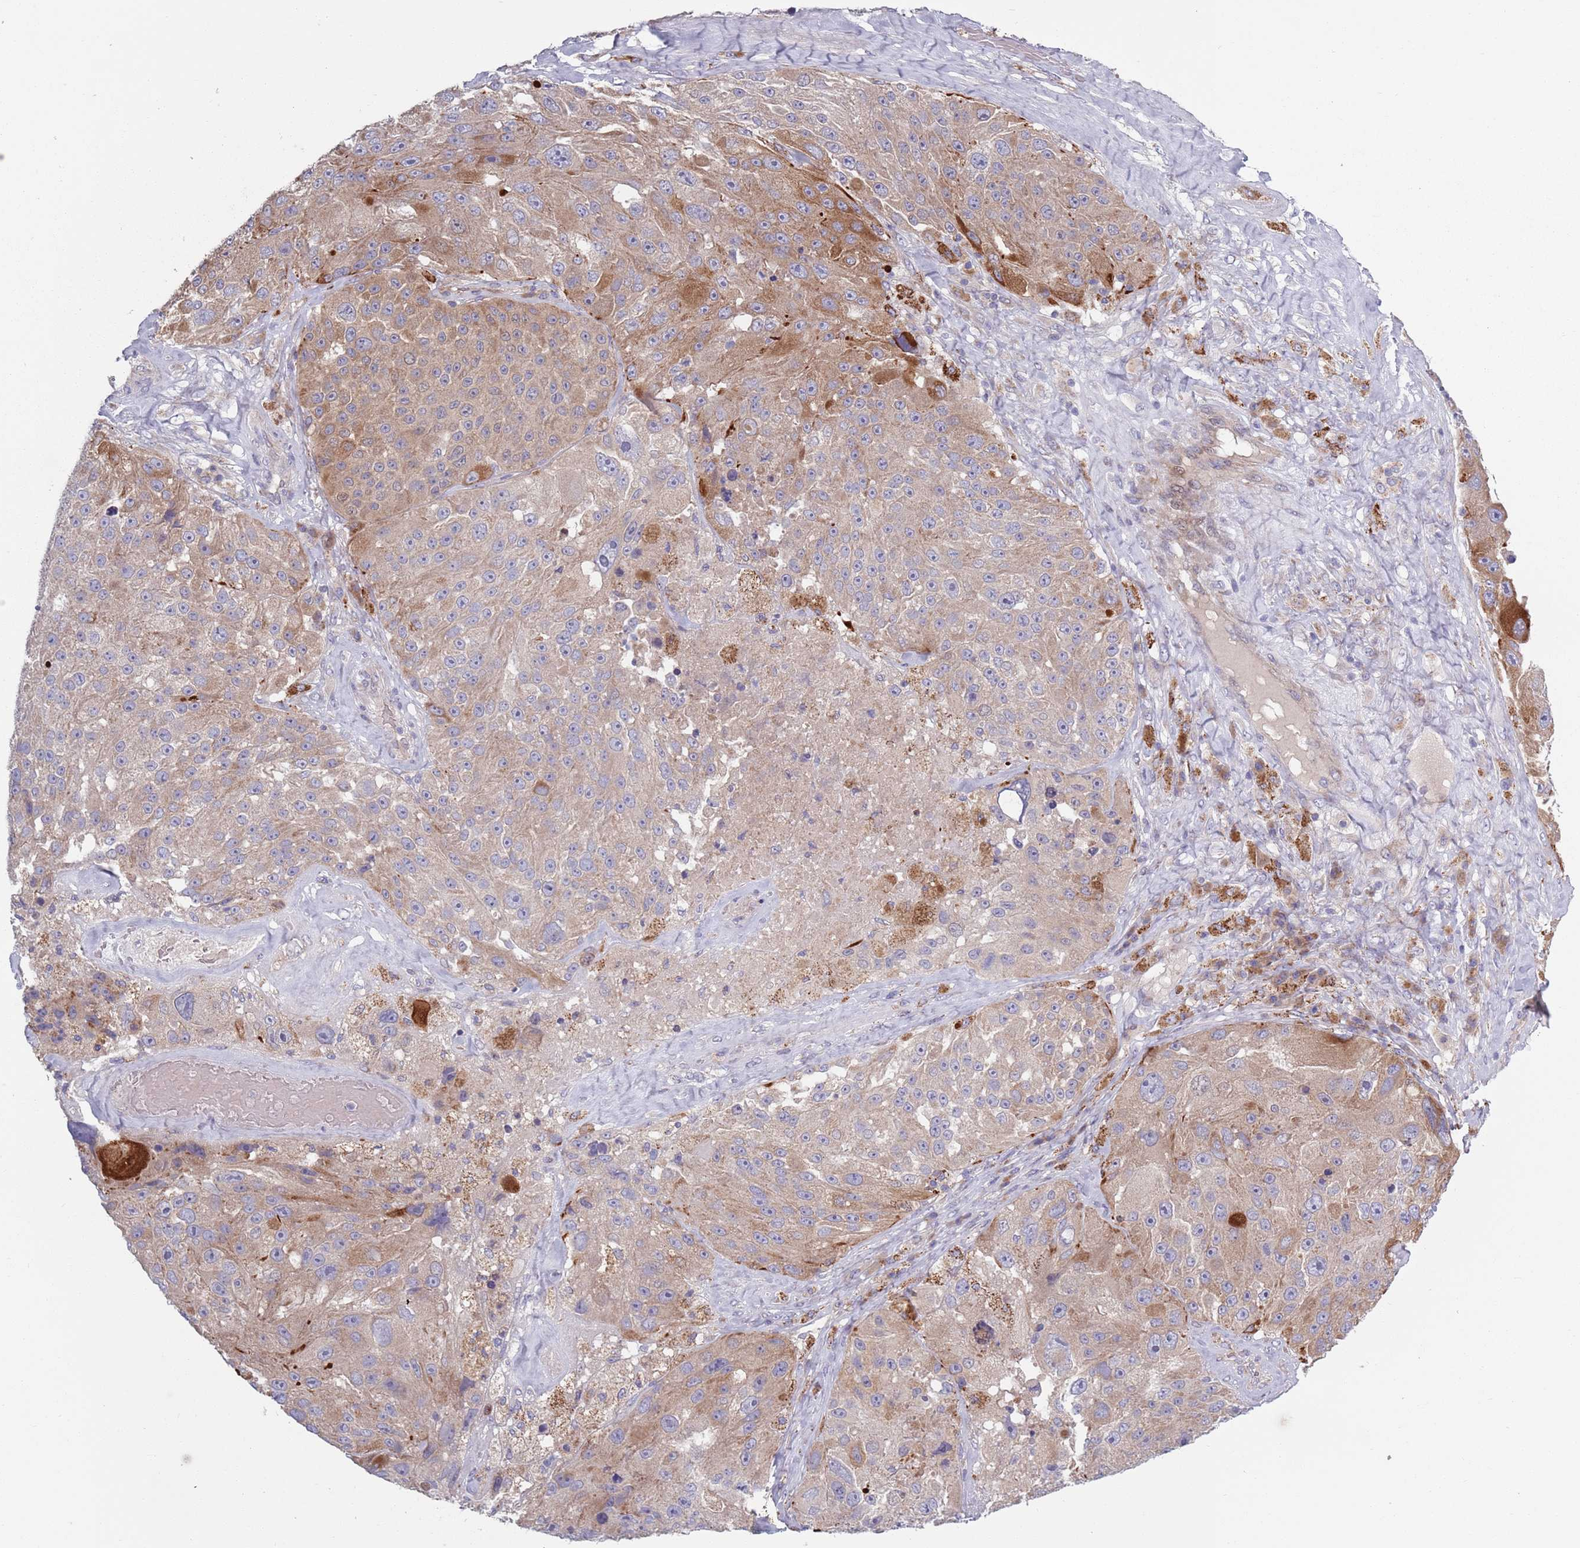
{"staining": {"intensity": "moderate", "quantity": "25%-75%", "location": "cytoplasmic/membranous"}, "tissue": "melanoma", "cell_type": "Tumor cells", "image_type": "cancer", "snomed": [{"axis": "morphology", "description": "Malignant melanoma, Metastatic site"}, {"axis": "topography", "description": "Lymph node"}], "caption": "A high-resolution image shows immunohistochemistry staining of melanoma, which reveals moderate cytoplasmic/membranous staining in about 25%-75% of tumor cells. (Brightfield microscopy of DAB IHC at high magnification).", "gene": "TYW1", "patient": {"sex": "male", "age": 62}}